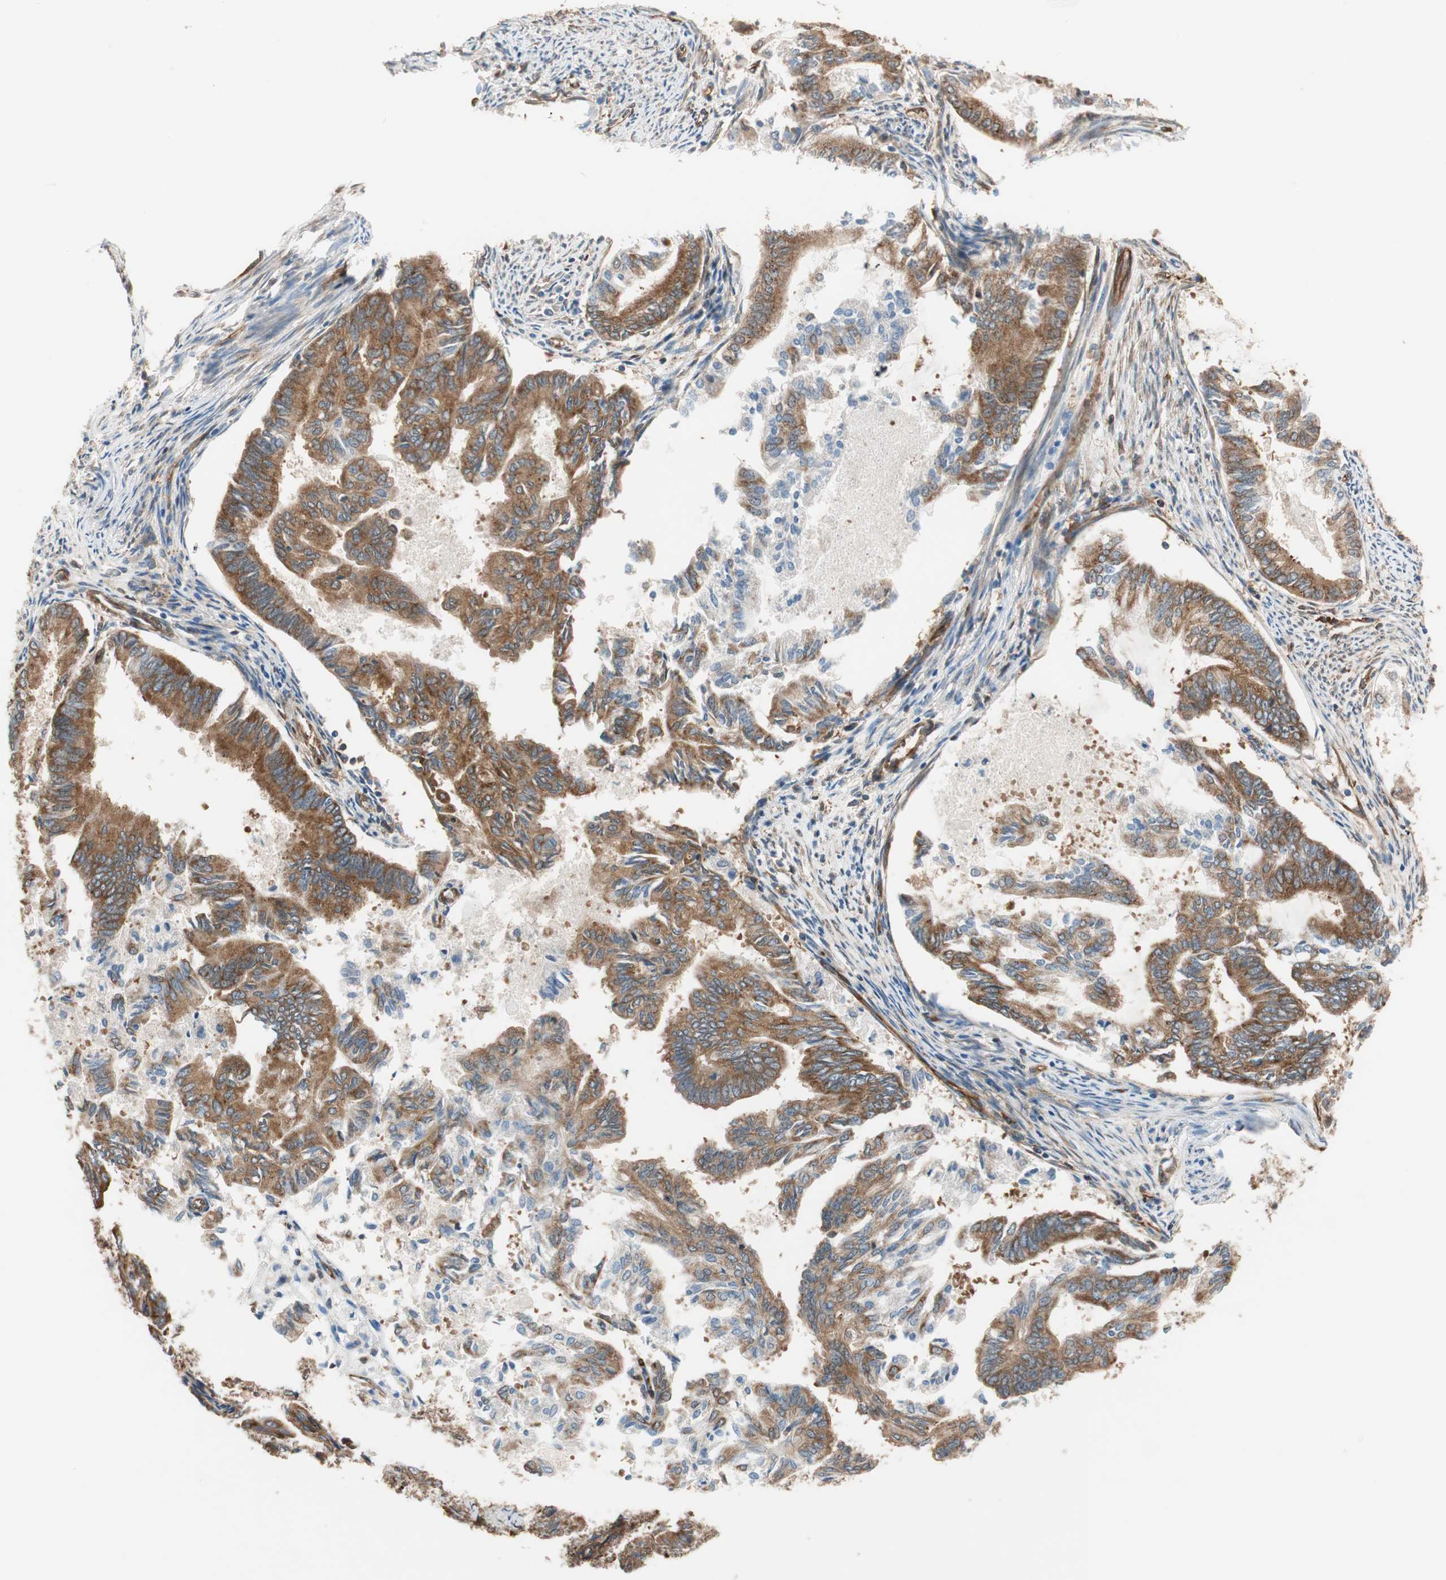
{"staining": {"intensity": "strong", "quantity": ">75%", "location": "cytoplasmic/membranous"}, "tissue": "endometrial cancer", "cell_type": "Tumor cells", "image_type": "cancer", "snomed": [{"axis": "morphology", "description": "Adenocarcinoma, NOS"}, {"axis": "topography", "description": "Endometrium"}], "caption": "IHC (DAB (3,3'-diaminobenzidine)) staining of human endometrial adenocarcinoma demonstrates strong cytoplasmic/membranous protein expression in about >75% of tumor cells. The protein is shown in brown color, while the nuclei are stained blue.", "gene": "WASL", "patient": {"sex": "female", "age": 86}}